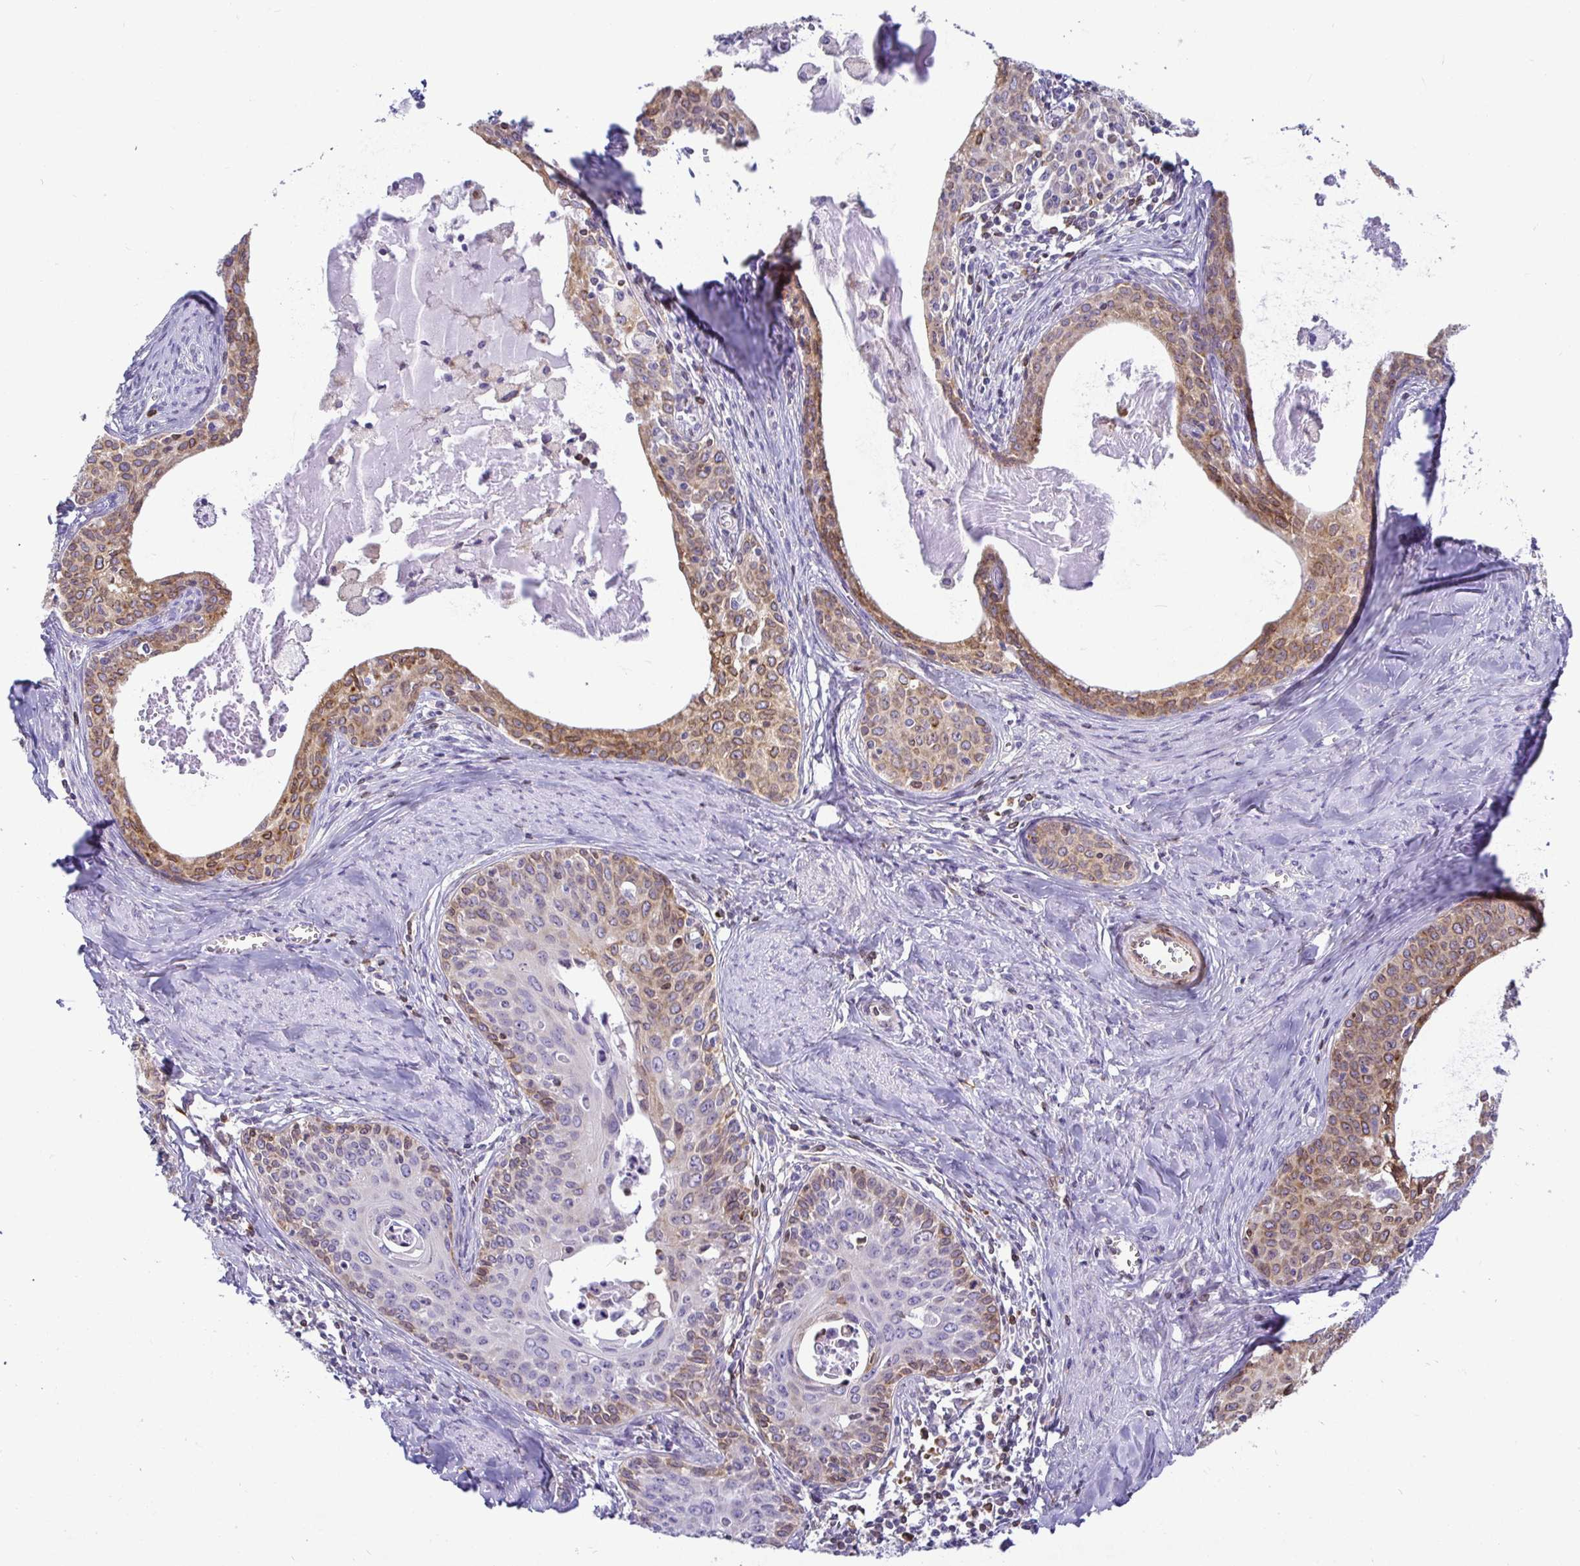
{"staining": {"intensity": "moderate", "quantity": "25%-75%", "location": "cytoplasmic/membranous"}, "tissue": "cervical cancer", "cell_type": "Tumor cells", "image_type": "cancer", "snomed": [{"axis": "morphology", "description": "Squamous cell carcinoma, NOS"}, {"axis": "morphology", "description": "Adenocarcinoma, NOS"}, {"axis": "topography", "description": "Cervix"}], "caption": "Protein analysis of squamous cell carcinoma (cervical) tissue displays moderate cytoplasmic/membranous staining in approximately 25%-75% of tumor cells. The staining was performed using DAB (3,3'-diaminobenzidine), with brown indicating positive protein expression. Nuclei are stained blue with hematoxylin.", "gene": "TP53I11", "patient": {"sex": "female", "age": 52}}